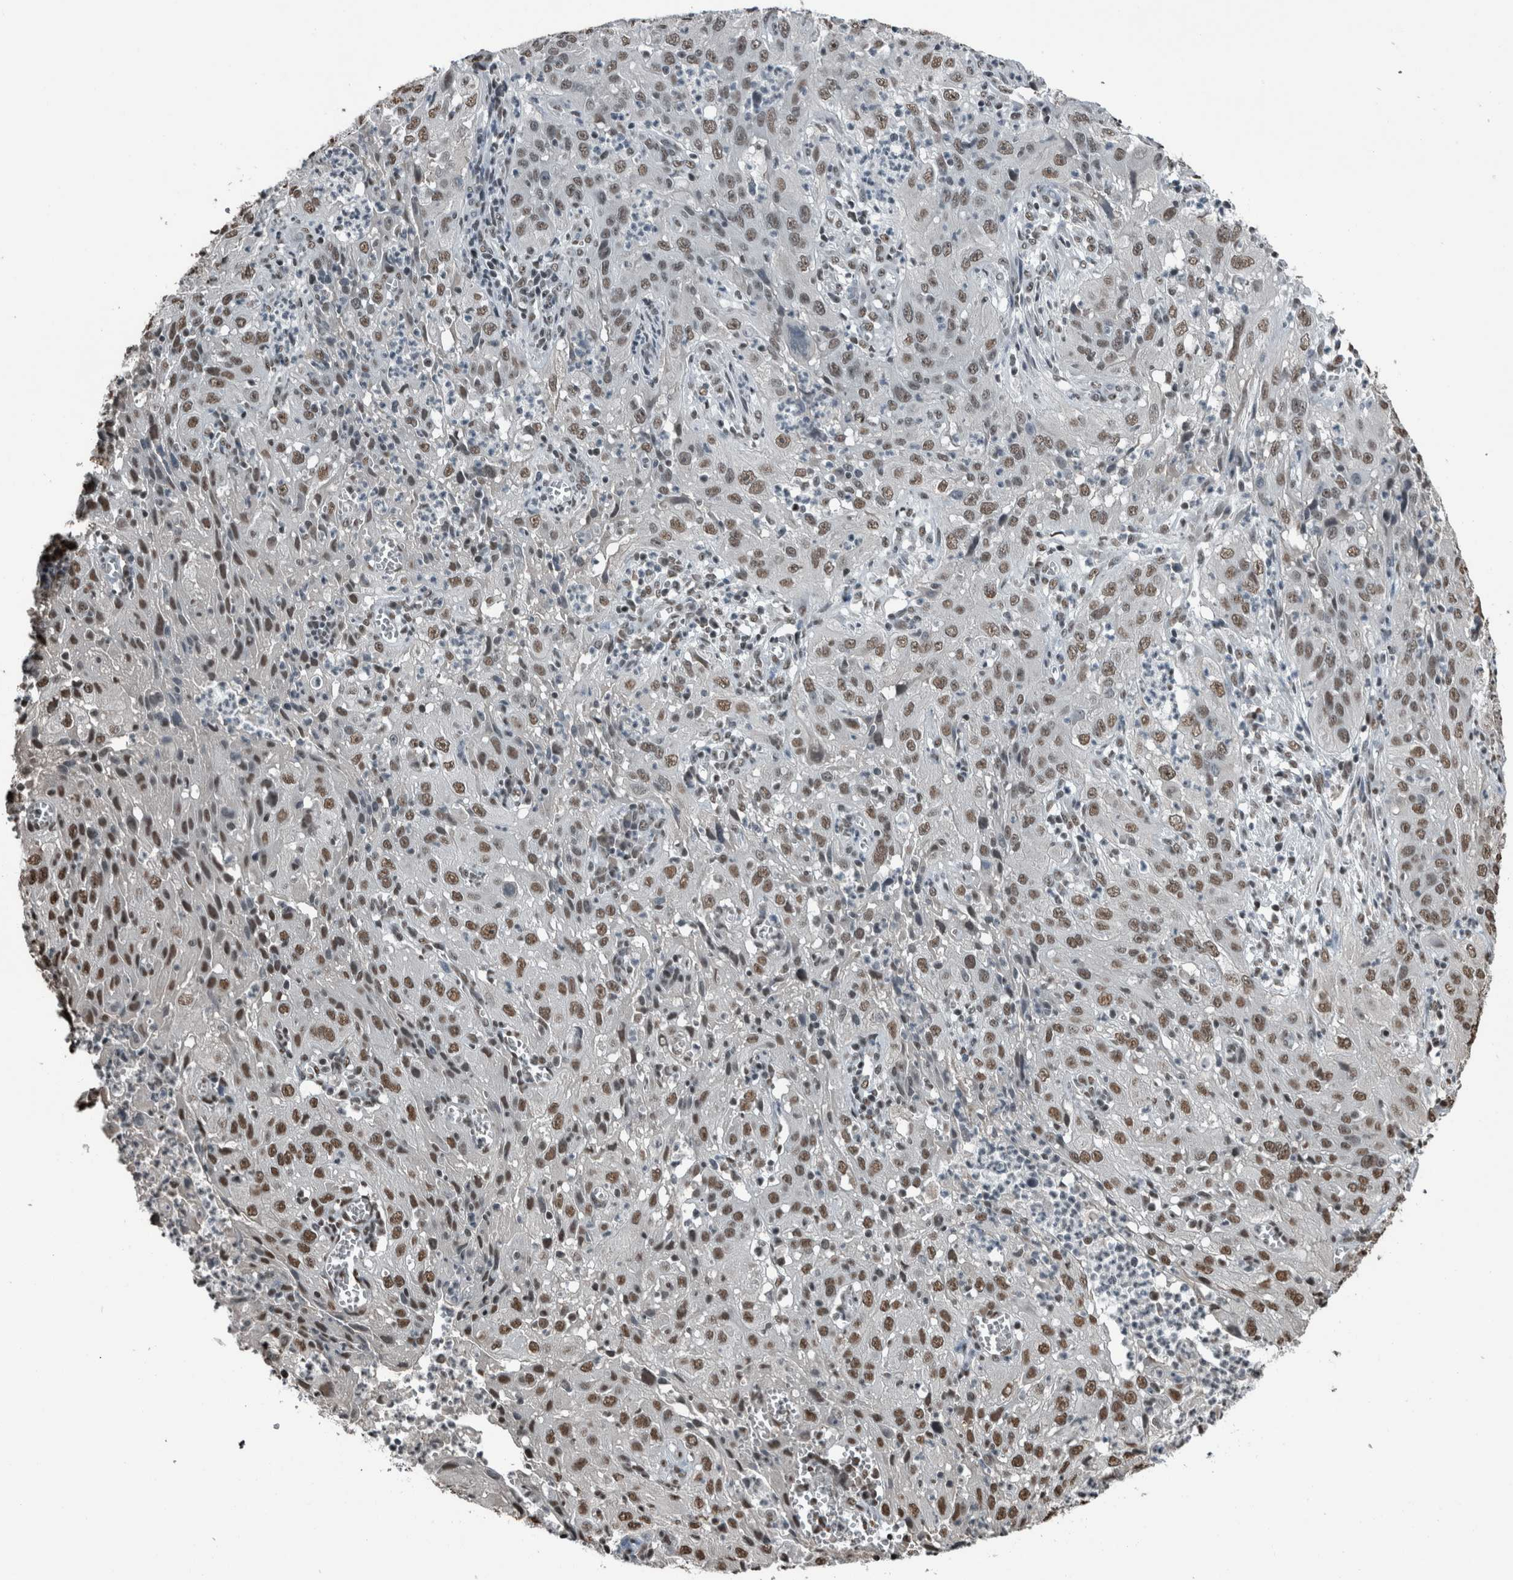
{"staining": {"intensity": "moderate", "quantity": ">75%", "location": "nuclear"}, "tissue": "cervical cancer", "cell_type": "Tumor cells", "image_type": "cancer", "snomed": [{"axis": "morphology", "description": "Squamous cell carcinoma, NOS"}, {"axis": "topography", "description": "Cervix"}], "caption": "A high-resolution photomicrograph shows immunohistochemistry staining of cervical squamous cell carcinoma, which displays moderate nuclear positivity in about >75% of tumor cells.", "gene": "TGS1", "patient": {"sex": "female", "age": 32}}